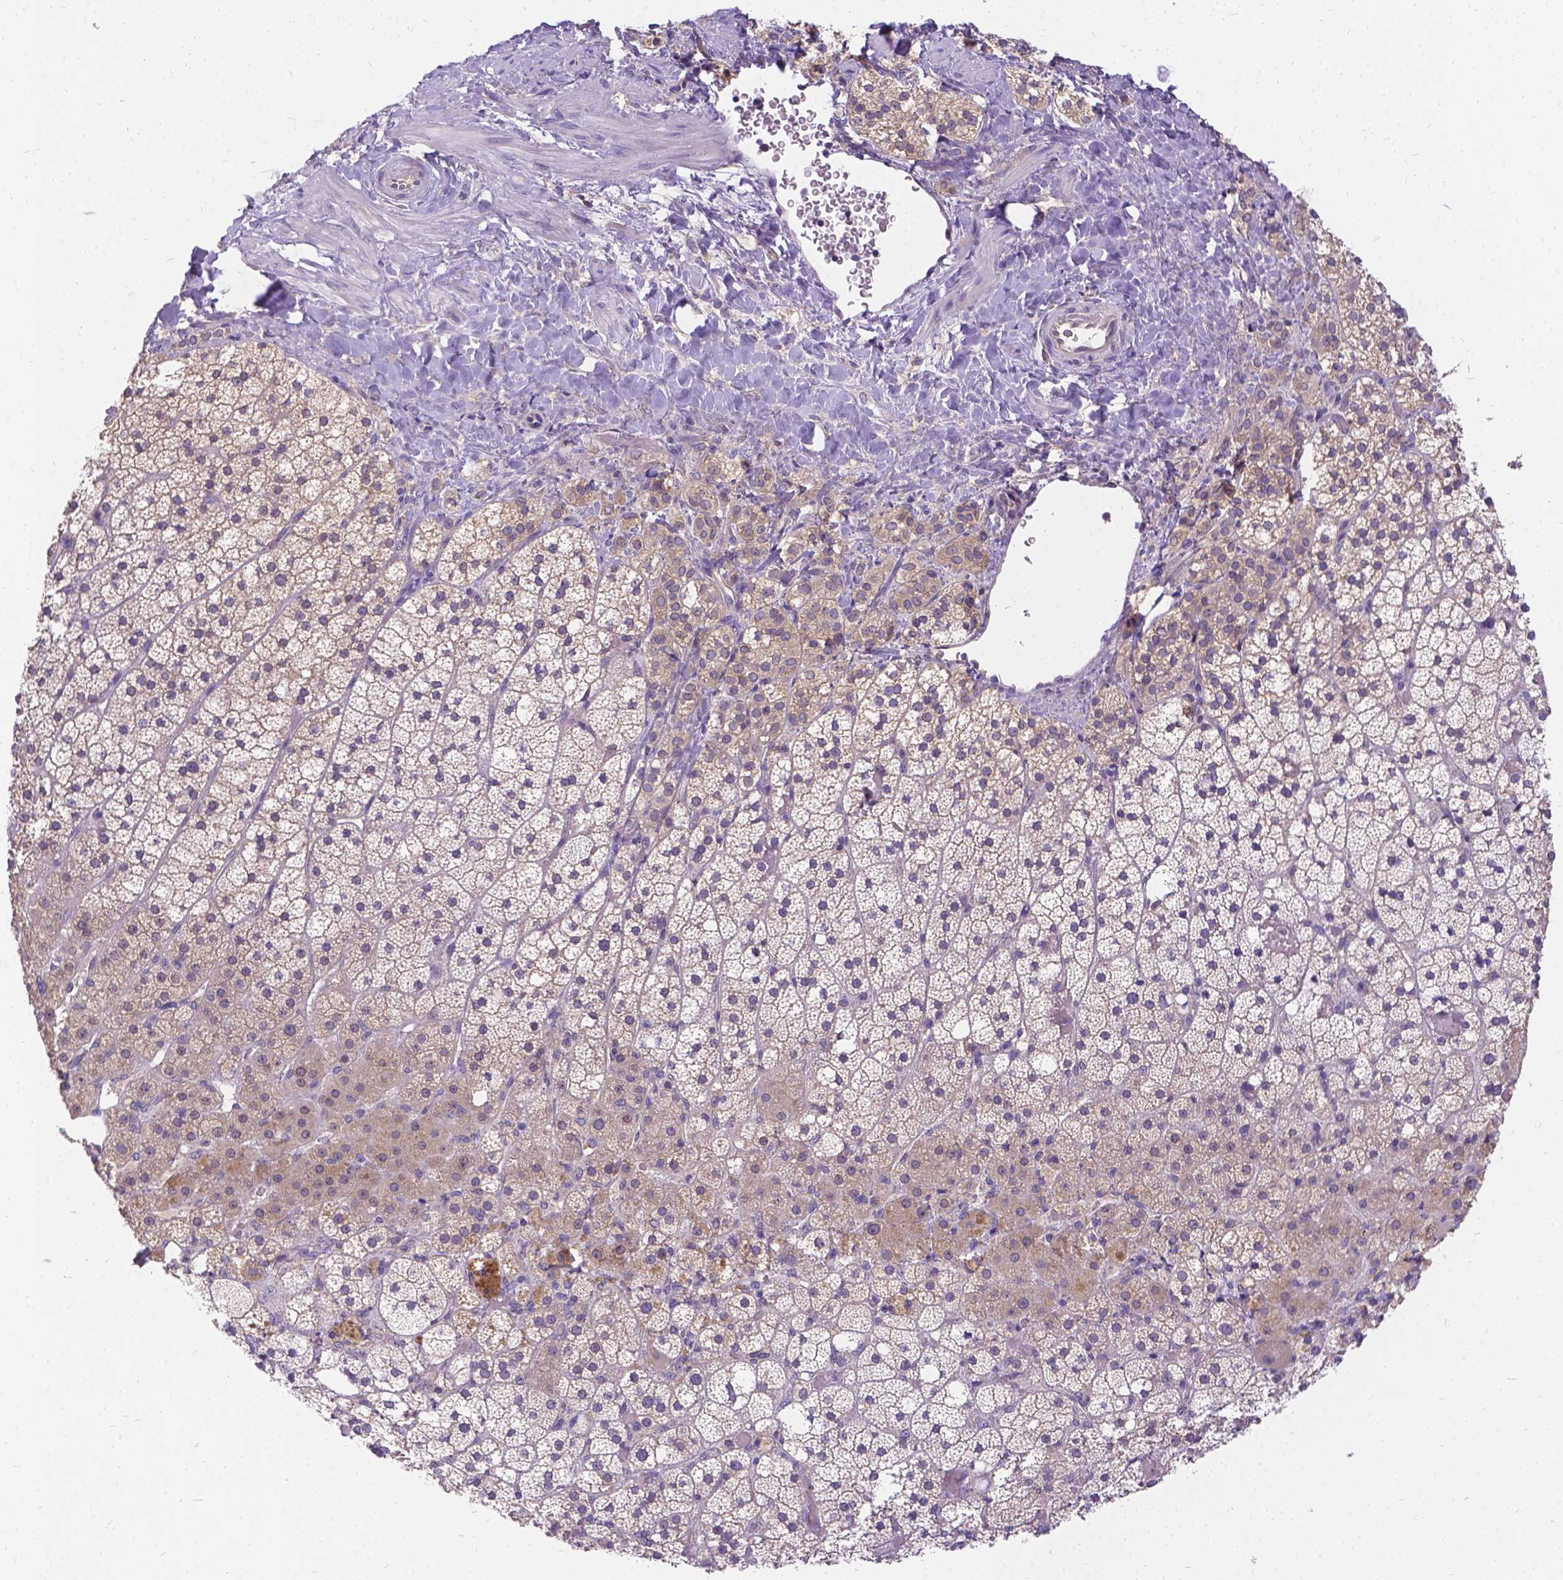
{"staining": {"intensity": "moderate", "quantity": "25%-75%", "location": "cytoplasmic/membranous"}, "tissue": "adrenal gland", "cell_type": "Glandular cells", "image_type": "normal", "snomed": [{"axis": "morphology", "description": "Normal tissue, NOS"}, {"axis": "topography", "description": "Adrenal gland"}], "caption": "This histopathology image exhibits benign adrenal gland stained with immunohistochemistry (IHC) to label a protein in brown. The cytoplasmic/membranous of glandular cells show moderate positivity for the protein. Nuclei are counter-stained blue.", "gene": "DENND6A", "patient": {"sex": "male", "age": 53}}